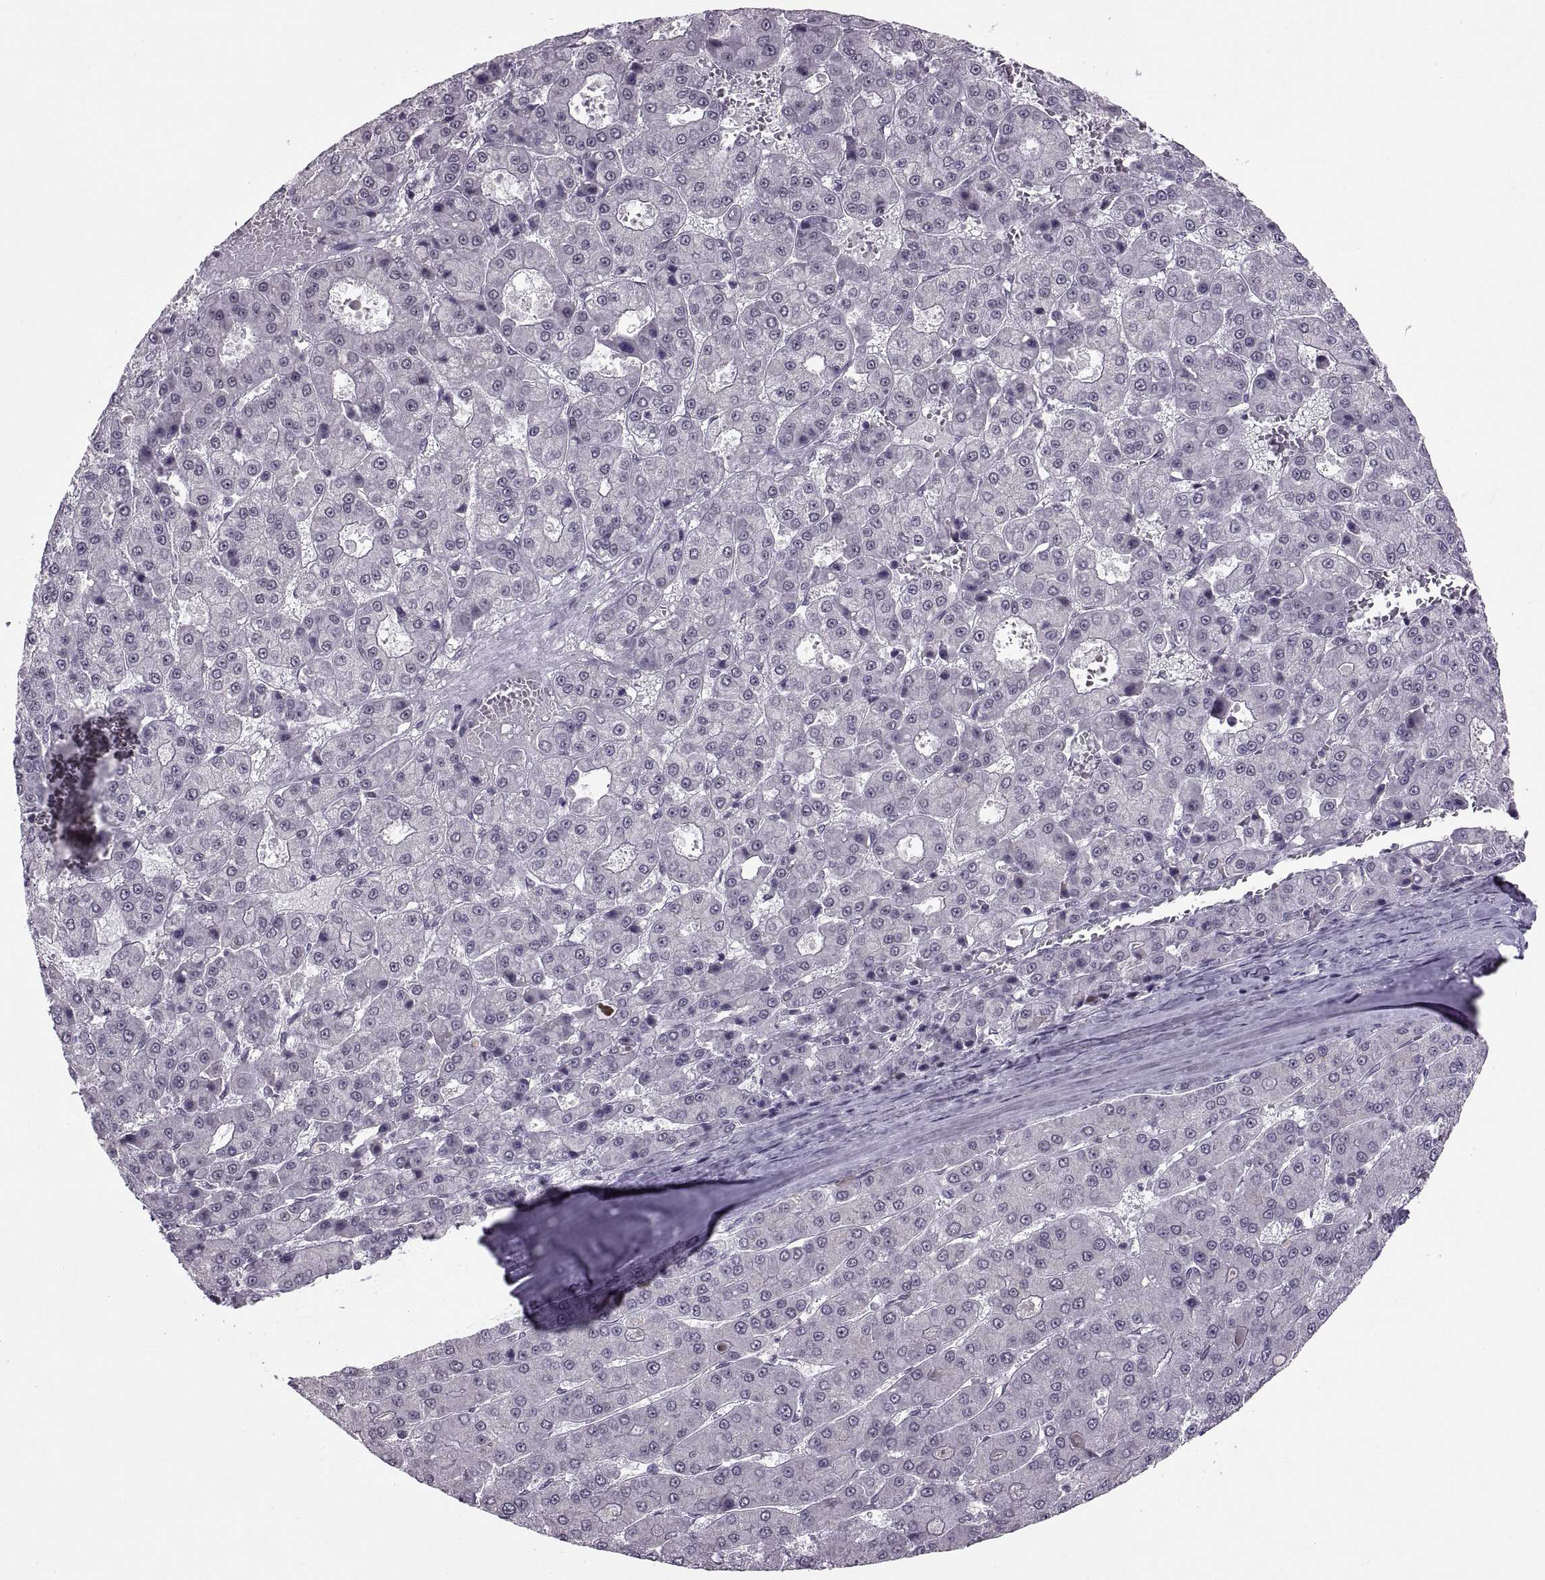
{"staining": {"intensity": "negative", "quantity": "none", "location": "none"}, "tissue": "liver cancer", "cell_type": "Tumor cells", "image_type": "cancer", "snomed": [{"axis": "morphology", "description": "Carcinoma, Hepatocellular, NOS"}, {"axis": "topography", "description": "Liver"}], "caption": "This is an IHC photomicrograph of hepatocellular carcinoma (liver). There is no positivity in tumor cells.", "gene": "OTP", "patient": {"sex": "male", "age": 70}}